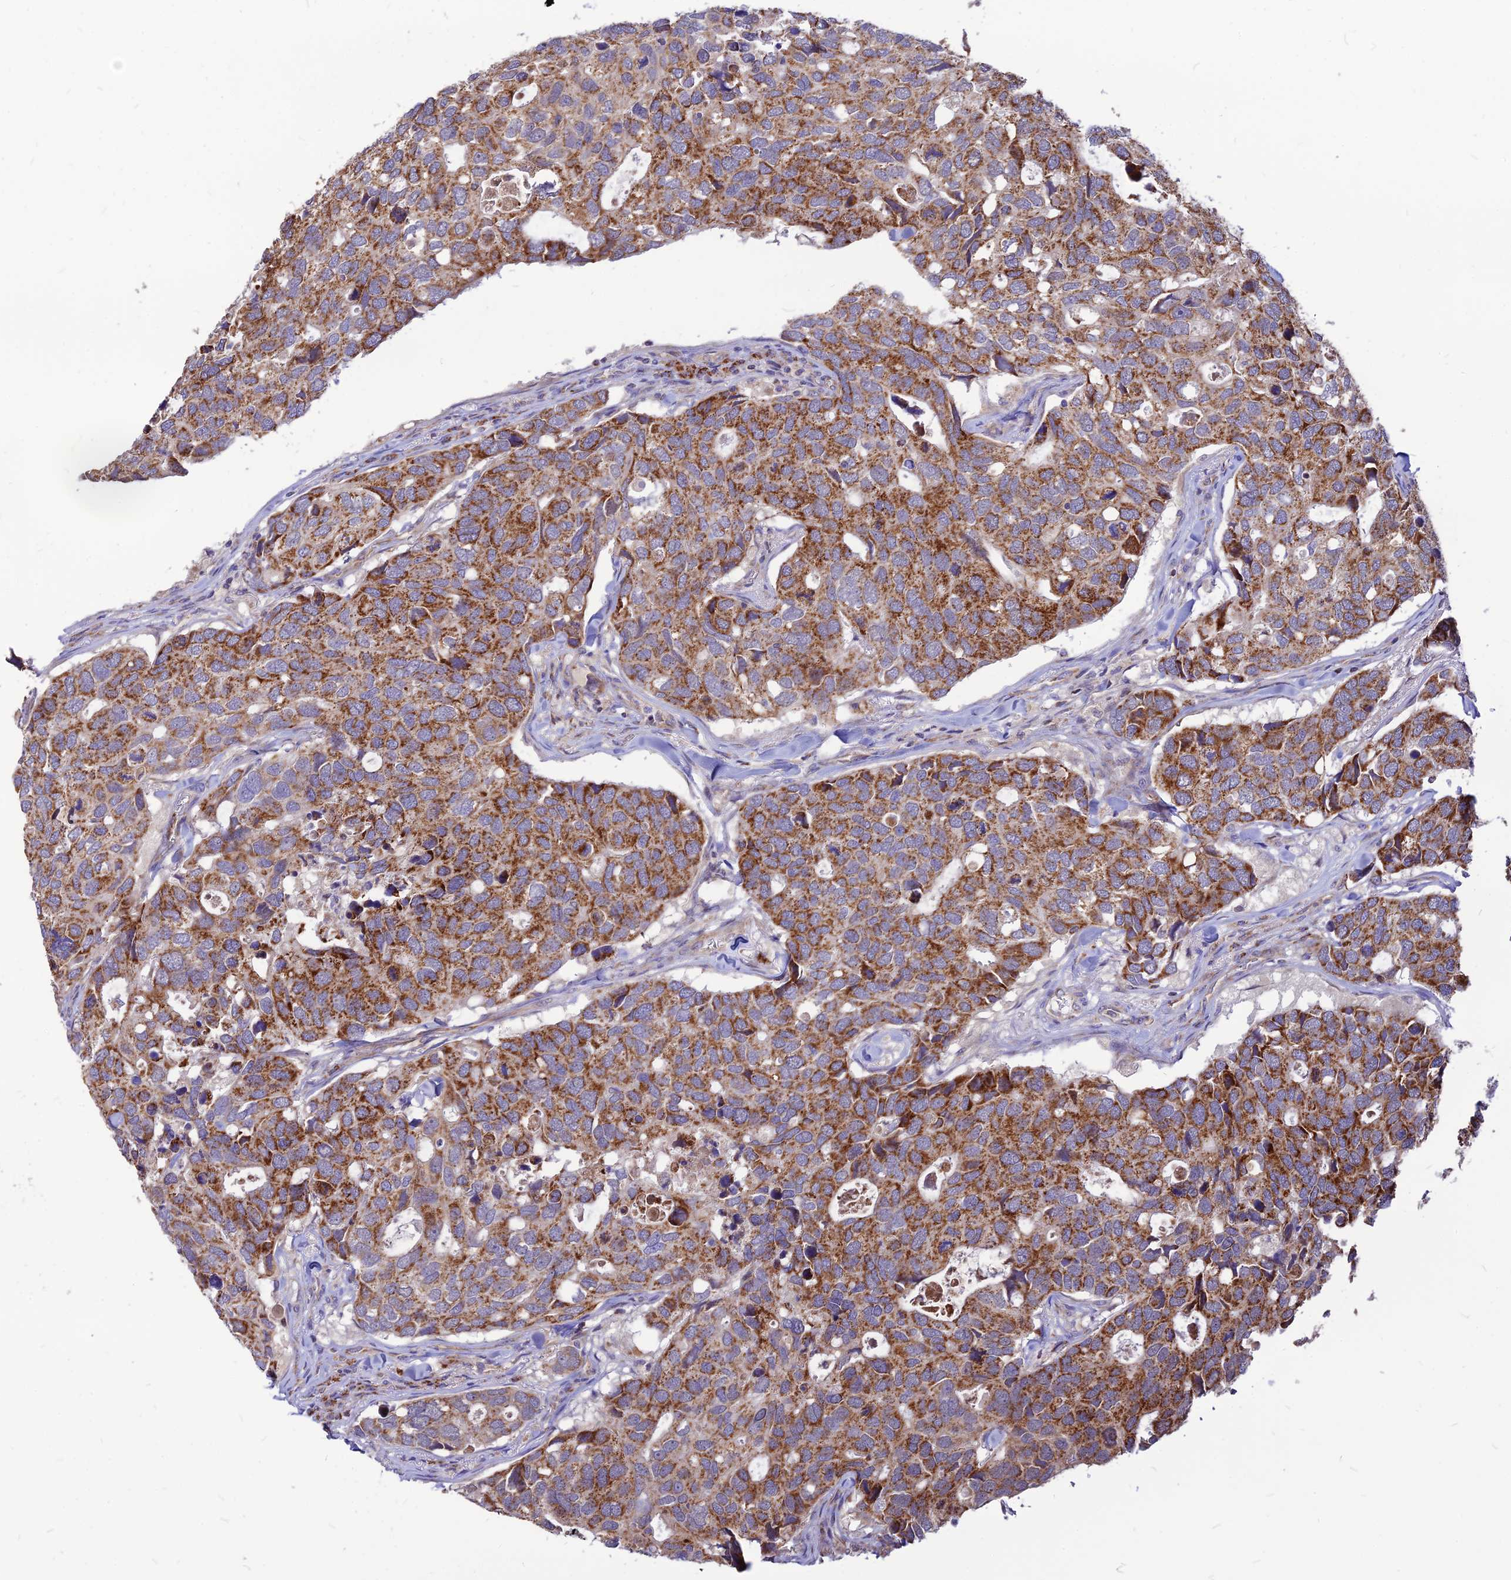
{"staining": {"intensity": "moderate", "quantity": ">75%", "location": "cytoplasmic/membranous"}, "tissue": "breast cancer", "cell_type": "Tumor cells", "image_type": "cancer", "snomed": [{"axis": "morphology", "description": "Duct carcinoma"}, {"axis": "topography", "description": "Breast"}], "caption": "High-power microscopy captured an immunohistochemistry micrograph of breast infiltrating ductal carcinoma, revealing moderate cytoplasmic/membranous staining in about >75% of tumor cells. (brown staining indicates protein expression, while blue staining denotes nuclei).", "gene": "ECI1", "patient": {"sex": "female", "age": 83}}